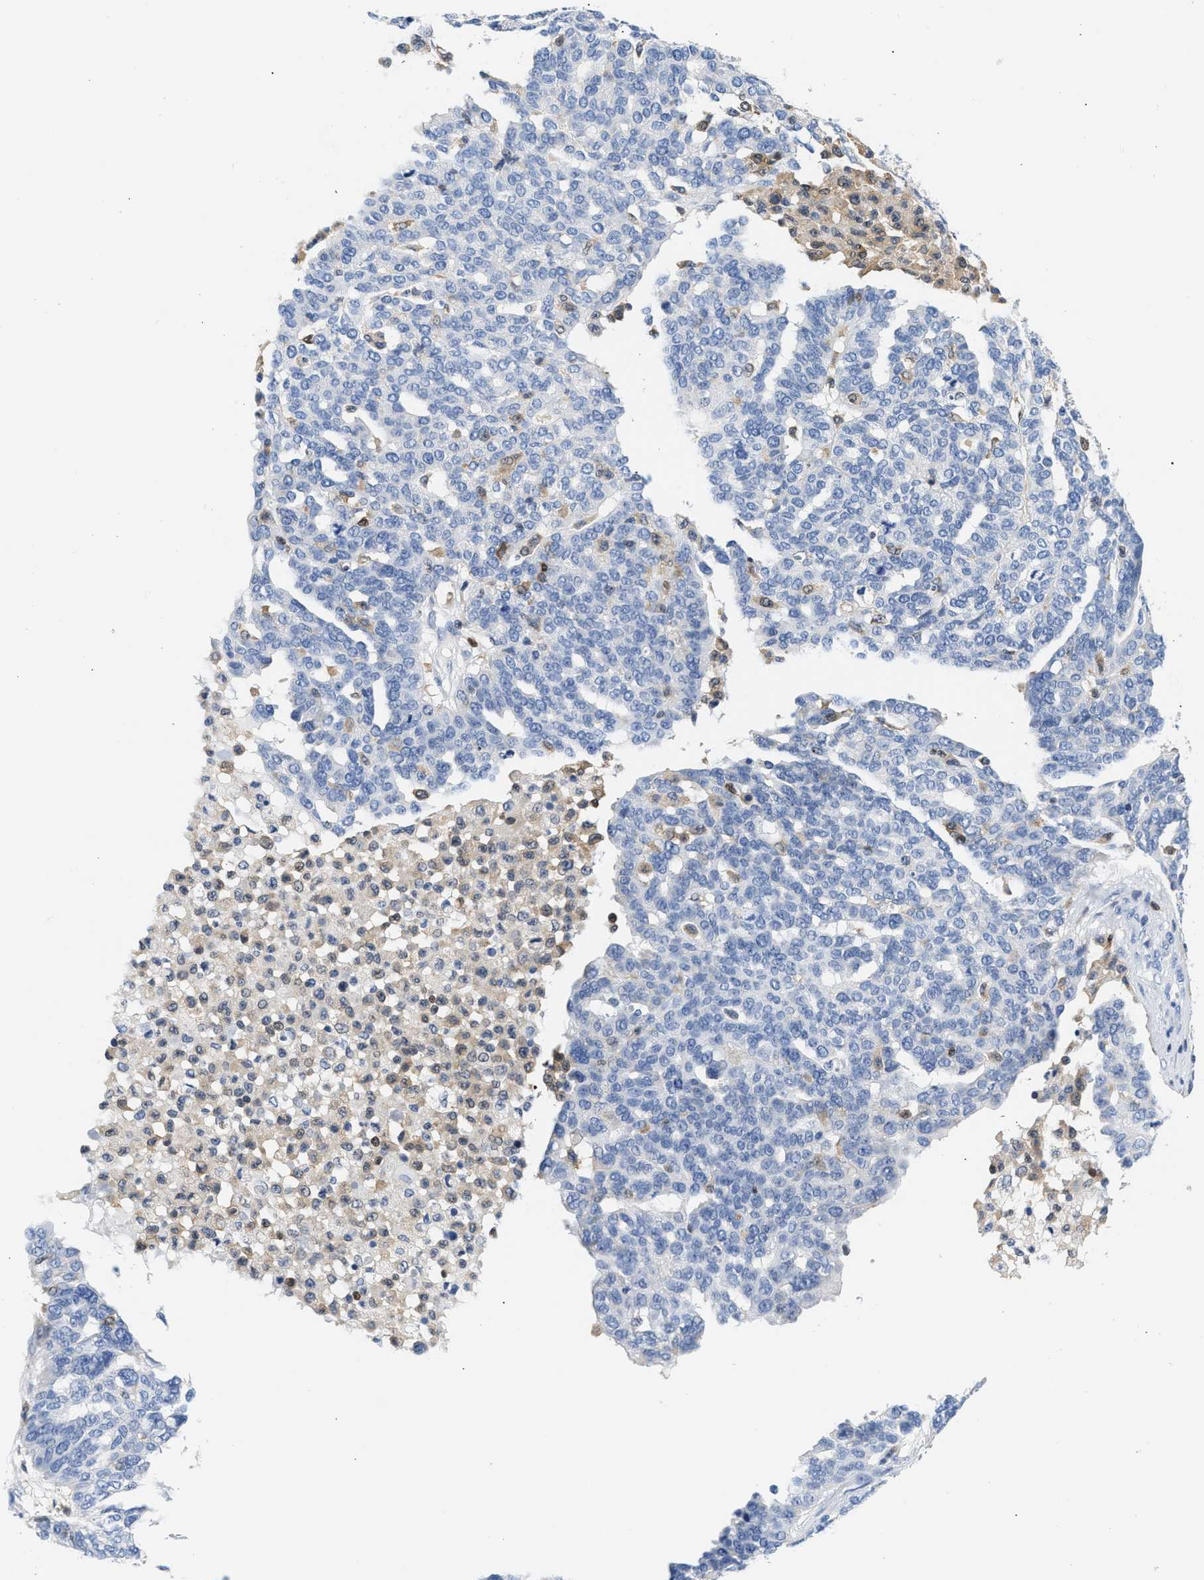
{"staining": {"intensity": "negative", "quantity": "none", "location": "none"}, "tissue": "ovarian cancer", "cell_type": "Tumor cells", "image_type": "cancer", "snomed": [{"axis": "morphology", "description": "Cystadenocarcinoma, serous, NOS"}, {"axis": "topography", "description": "Ovary"}], "caption": "High magnification brightfield microscopy of ovarian serous cystadenocarcinoma stained with DAB (brown) and counterstained with hematoxylin (blue): tumor cells show no significant expression. (DAB (3,3'-diaminobenzidine) IHC, high magnification).", "gene": "SLIT2", "patient": {"sex": "female", "age": 59}}